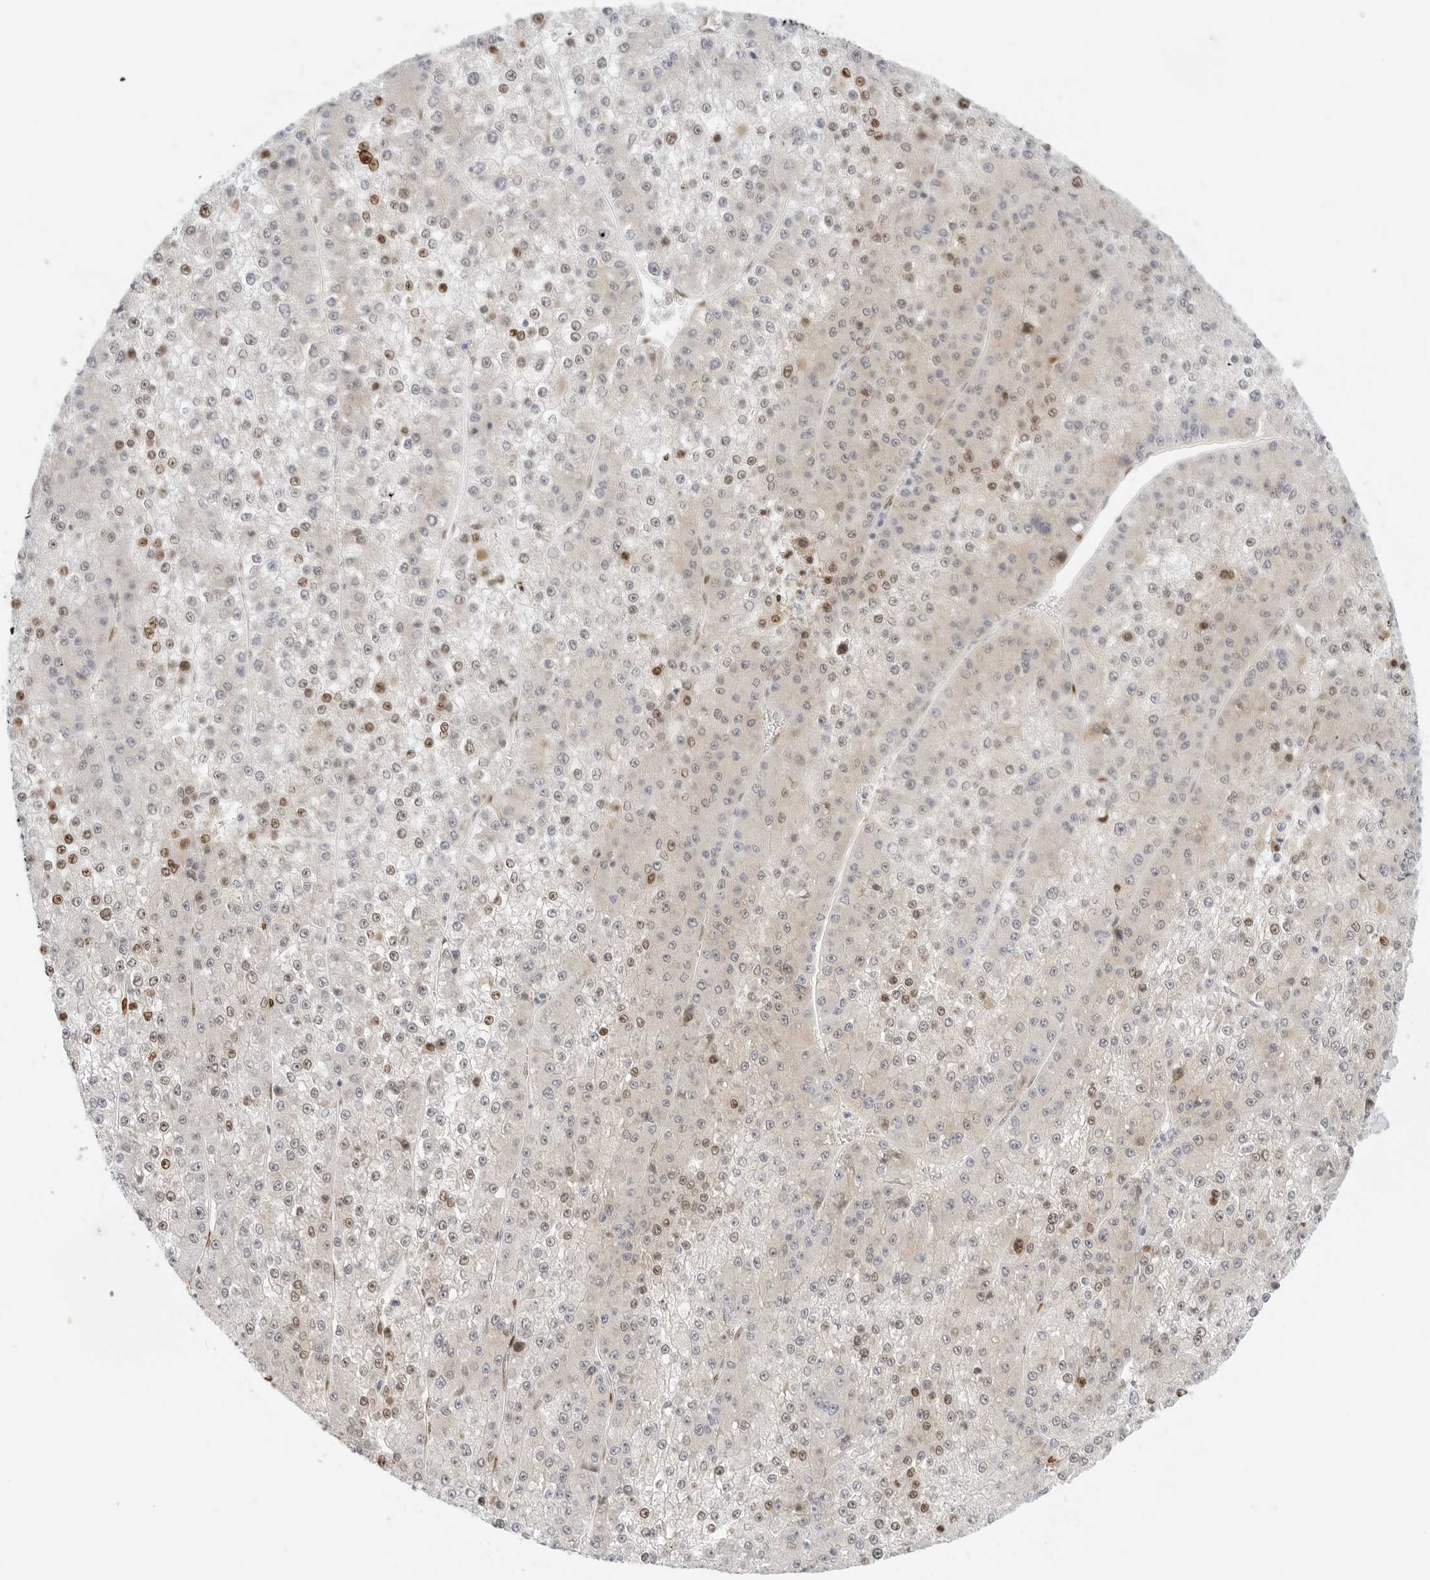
{"staining": {"intensity": "moderate", "quantity": "25%-75%", "location": "nuclear"}, "tissue": "liver cancer", "cell_type": "Tumor cells", "image_type": "cancer", "snomed": [{"axis": "morphology", "description": "Carcinoma, Hepatocellular, NOS"}, {"axis": "topography", "description": "Liver"}], "caption": "A brown stain labels moderate nuclear positivity of a protein in liver cancer (hepatocellular carcinoma) tumor cells.", "gene": "SPIDR", "patient": {"sex": "female", "age": 73}}